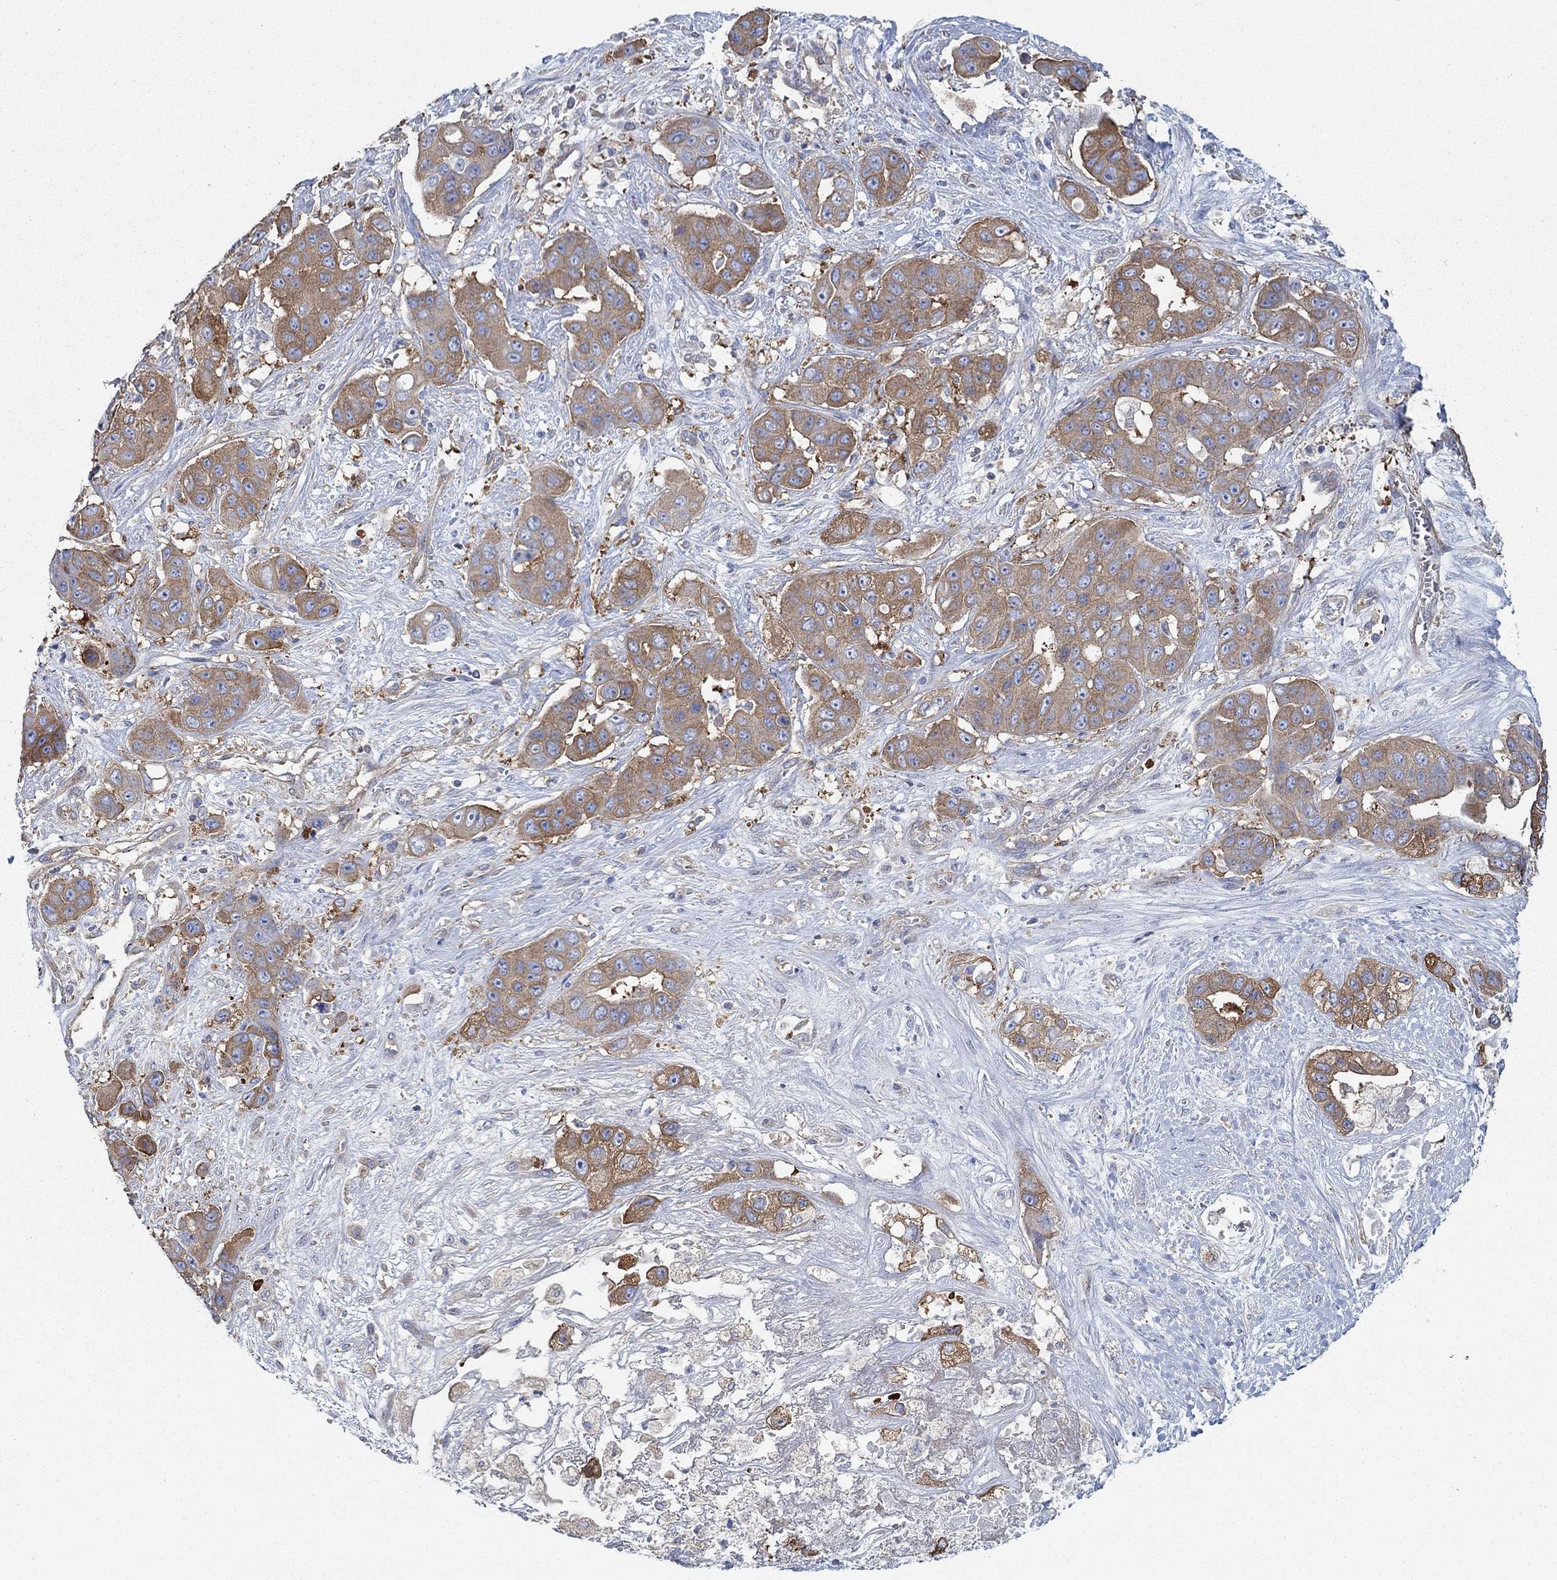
{"staining": {"intensity": "moderate", "quantity": ">75%", "location": "cytoplasmic/membranous"}, "tissue": "liver cancer", "cell_type": "Tumor cells", "image_type": "cancer", "snomed": [{"axis": "morphology", "description": "Cholangiocarcinoma"}, {"axis": "topography", "description": "Liver"}], "caption": "This is a histology image of immunohistochemistry staining of liver cholangiocarcinoma, which shows moderate expression in the cytoplasmic/membranous of tumor cells.", "gene": "SPAG9", "patient": {"sex": "female", "age": 52}}